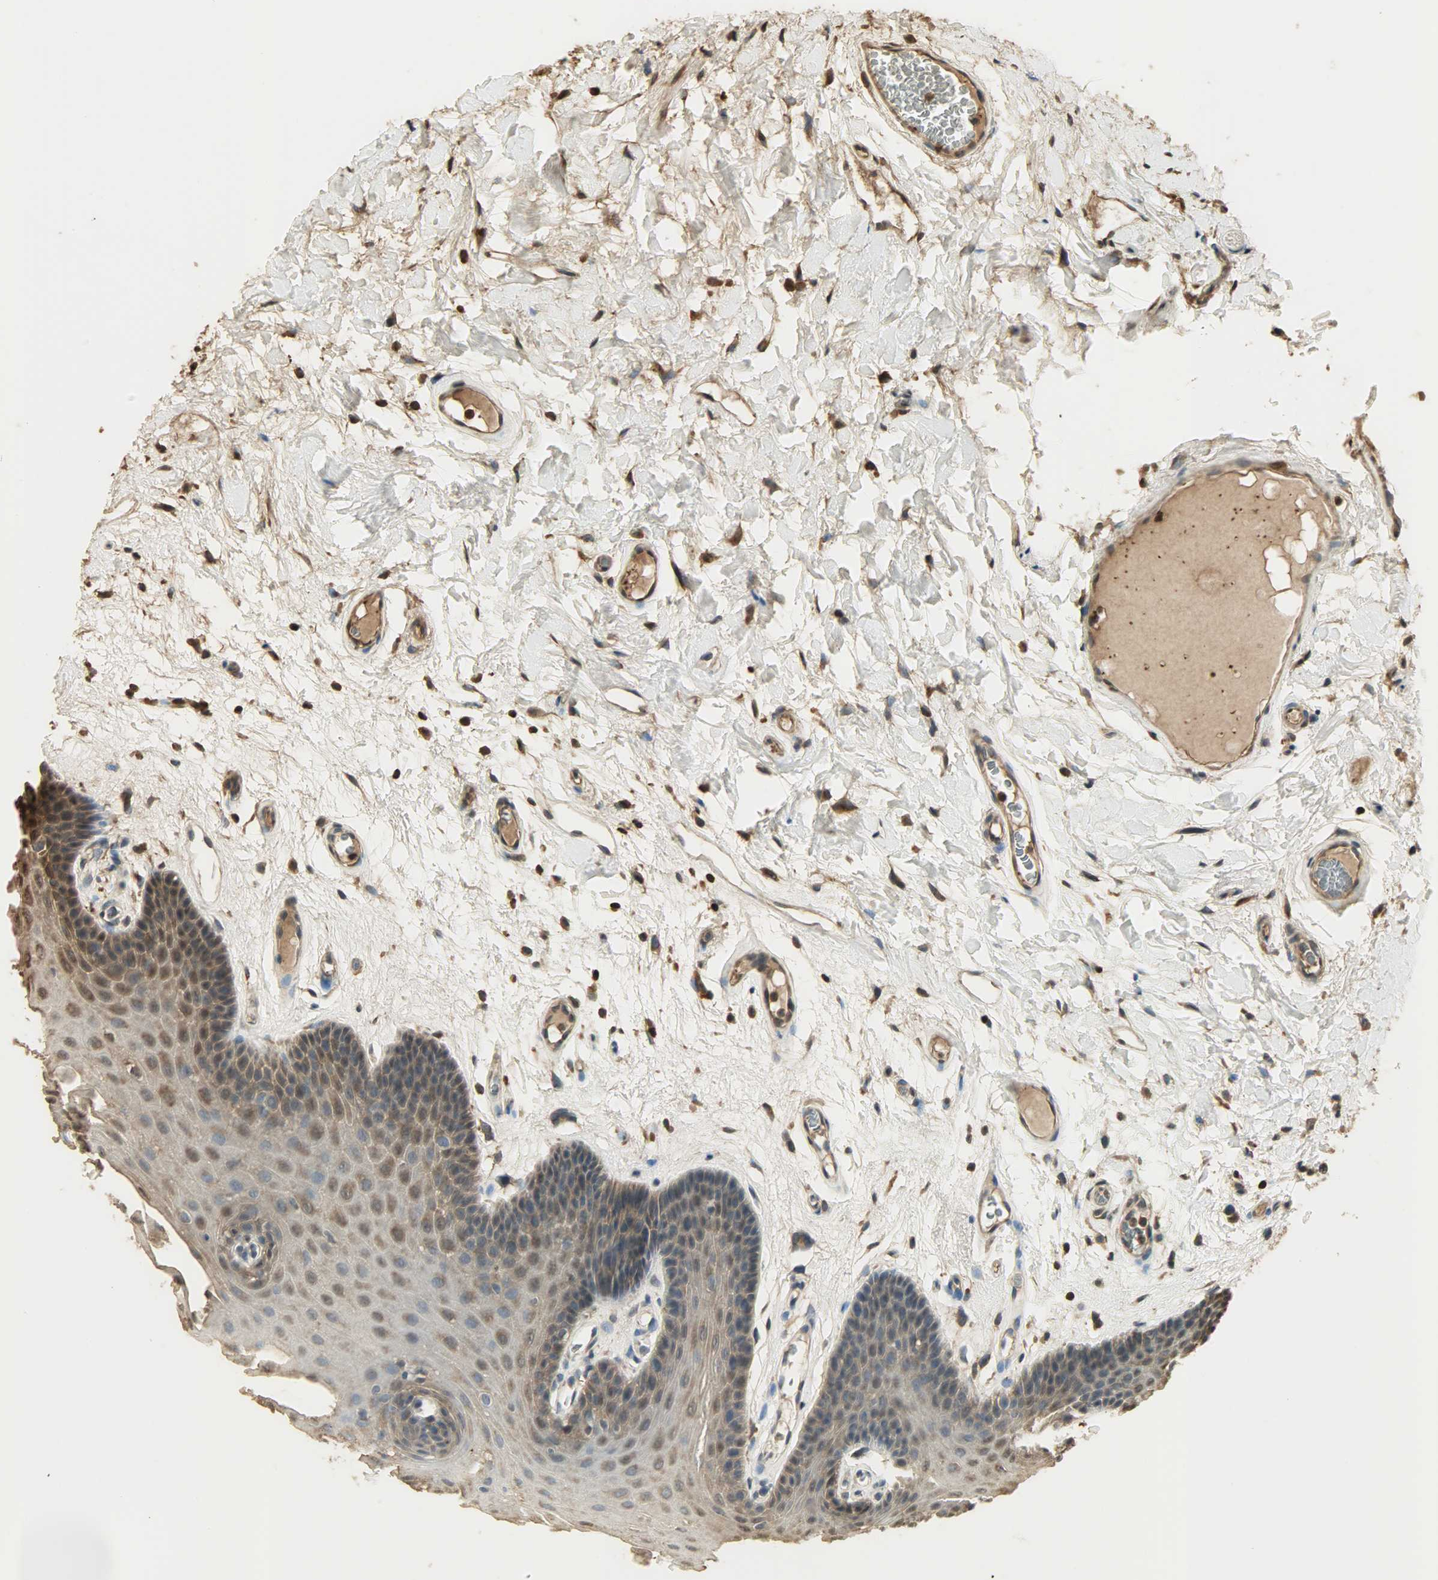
{"staining": {"intensity": "moderate", "quantity": ">75%", "location": "cytoplasmic/membranous,nuclear"}, "tissue": "oral mucosa", "cell_type": "Squamous epithelial cells", "image_type": "normal", "snomed": [{"axis": "morphology", "description": "Normal tissue, NOS"}, {"axis": "morphology", "description": "Squamous cell carcinoma, NOS"}, {"axis": "topography", "description": "Skeletal muscle"}, {"axis": "topography", "description": "Oral tissue"}, {"axis": "topography", "description": "Head-Neck"}], "caption": "DAB immunohistochemical staining of benign oral mucosa demonstrates moderate cytoplasmic/membranous,nuclear protein expression in about >75% of squamous epithelial cells.", "gene": "YWHAZ", "patient": {"sex": "male", "age": 71}}